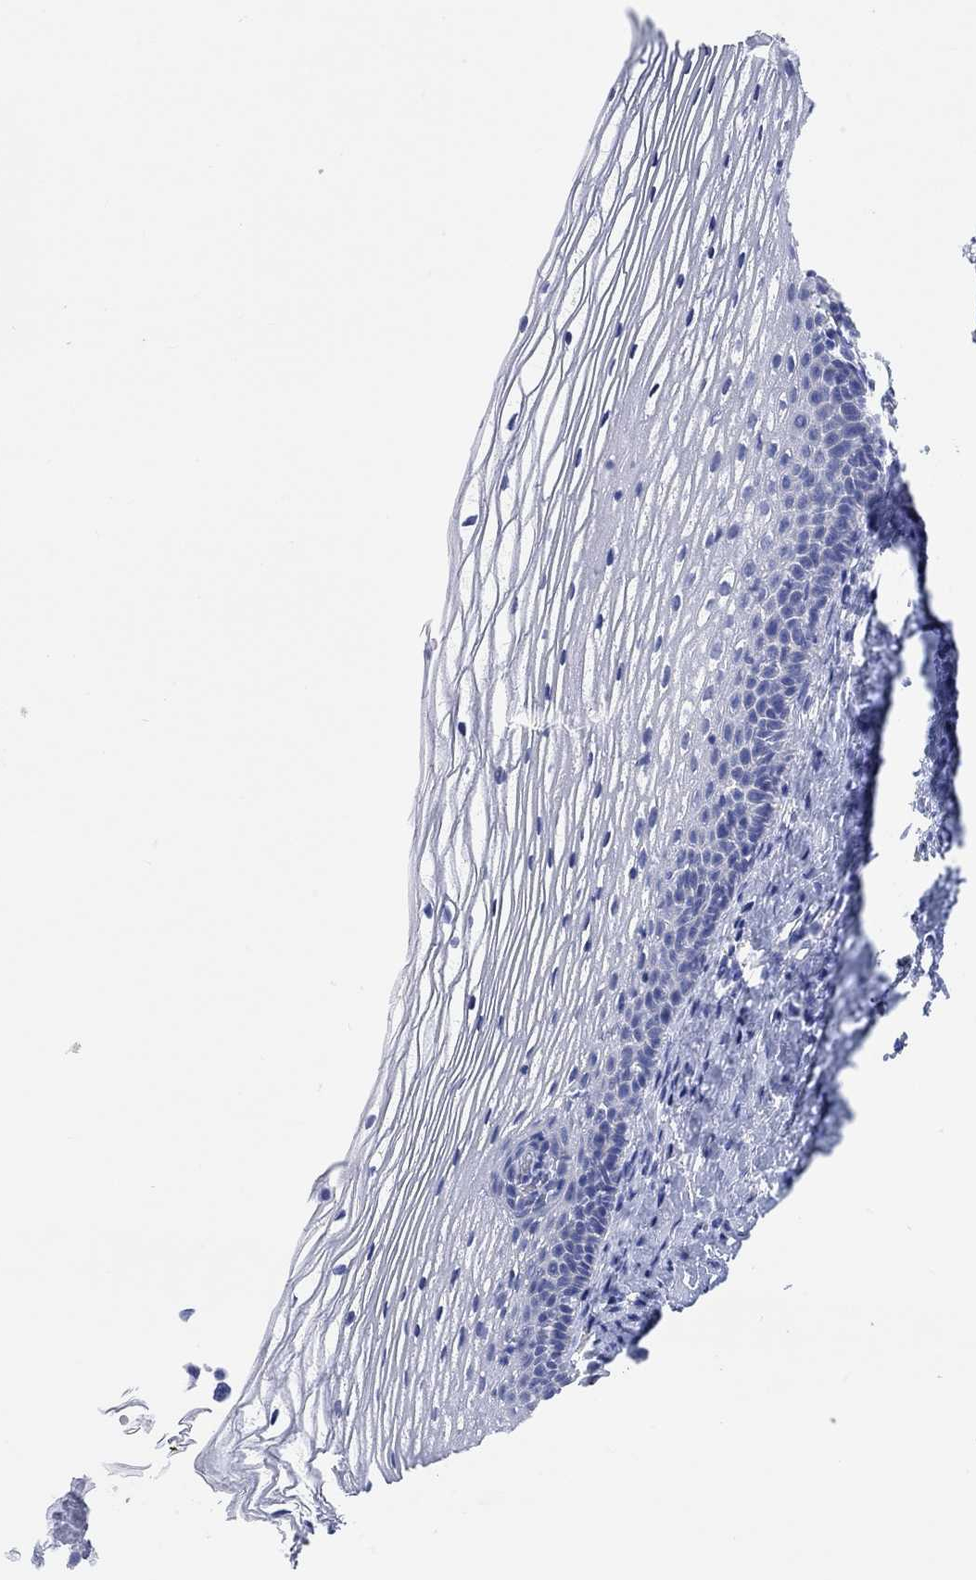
{"staining": {"intensity": "weak", "quantity": "25%-75%", "location": "cytoplasmic/membranous"}, "tissue": "cervix", "cell_type": "Glandular cells", "image_type": "normal", "snomed": [{"axis": "morphology", "description": "Normal tissue, NOS"}, {"axis": "topography", "description": "Cervix"}], "caption": "High-power microscopy captured an IHC histopathology image of normal cervix, revealing weak cytoplasmic/membranous expression in about 25%-75% of glandular cells.", "gene": "XIRP2", "patient": {"sex": "female", "age": 39}}